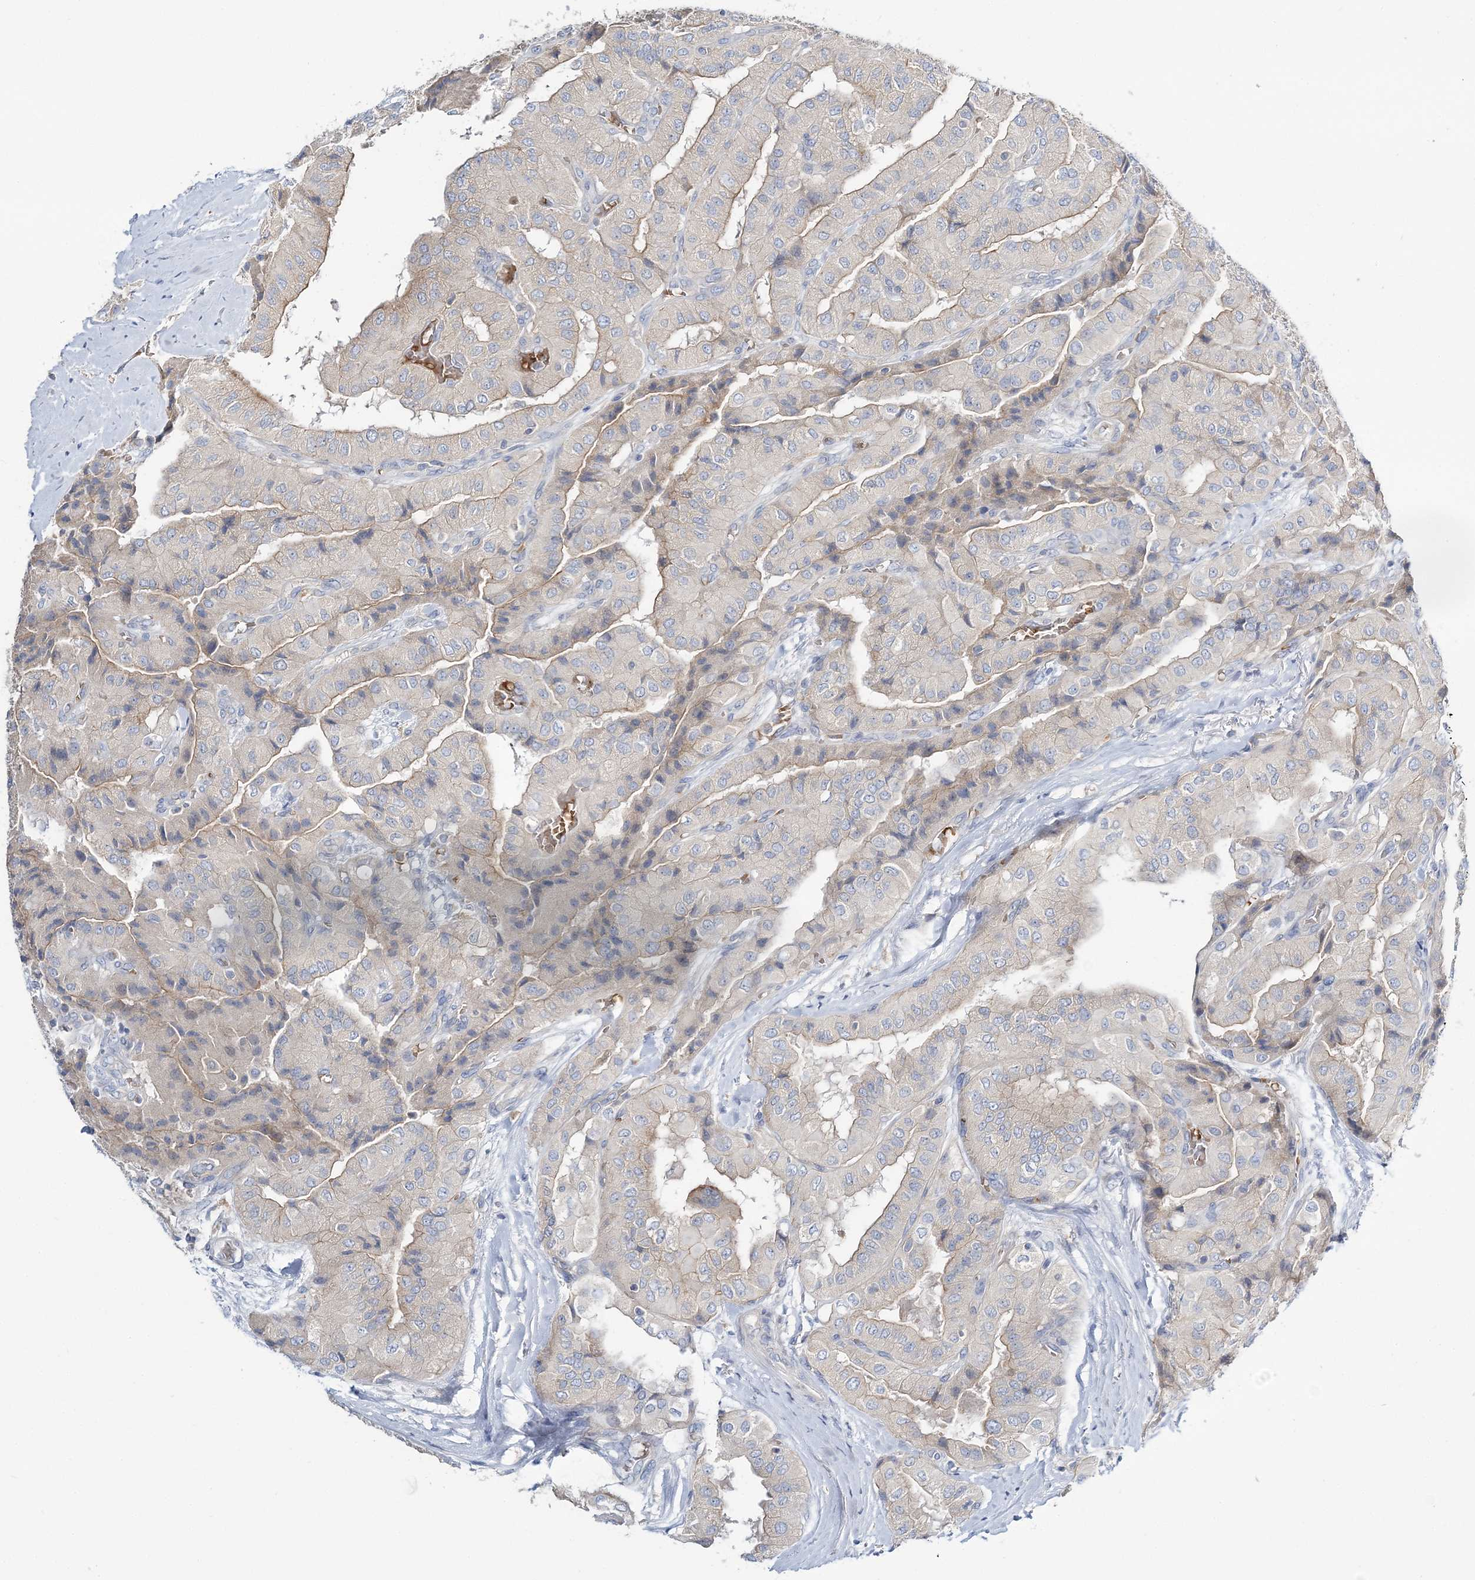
{"staining": {"intensity": "weak", "quantity": "<25%", "location": "cytoplasmic/membranous"}, "tissue": "thyroid cancer", "cell_type": "Tumor cells", "image_type": "cancer", "snomed": [{"axis": "morphology", "description": "Papillary adenocarcinoma, NOS"}, {"axis": "topography", "description": "Thyroid gland"}], "caption": "Immunohistochemistry (IHC) of thyroid papillary adenocarcinoma exhibits no staining in tumor cells.", "gene": "ATP11B", "patient": {"sex": "female", "age": 59}}